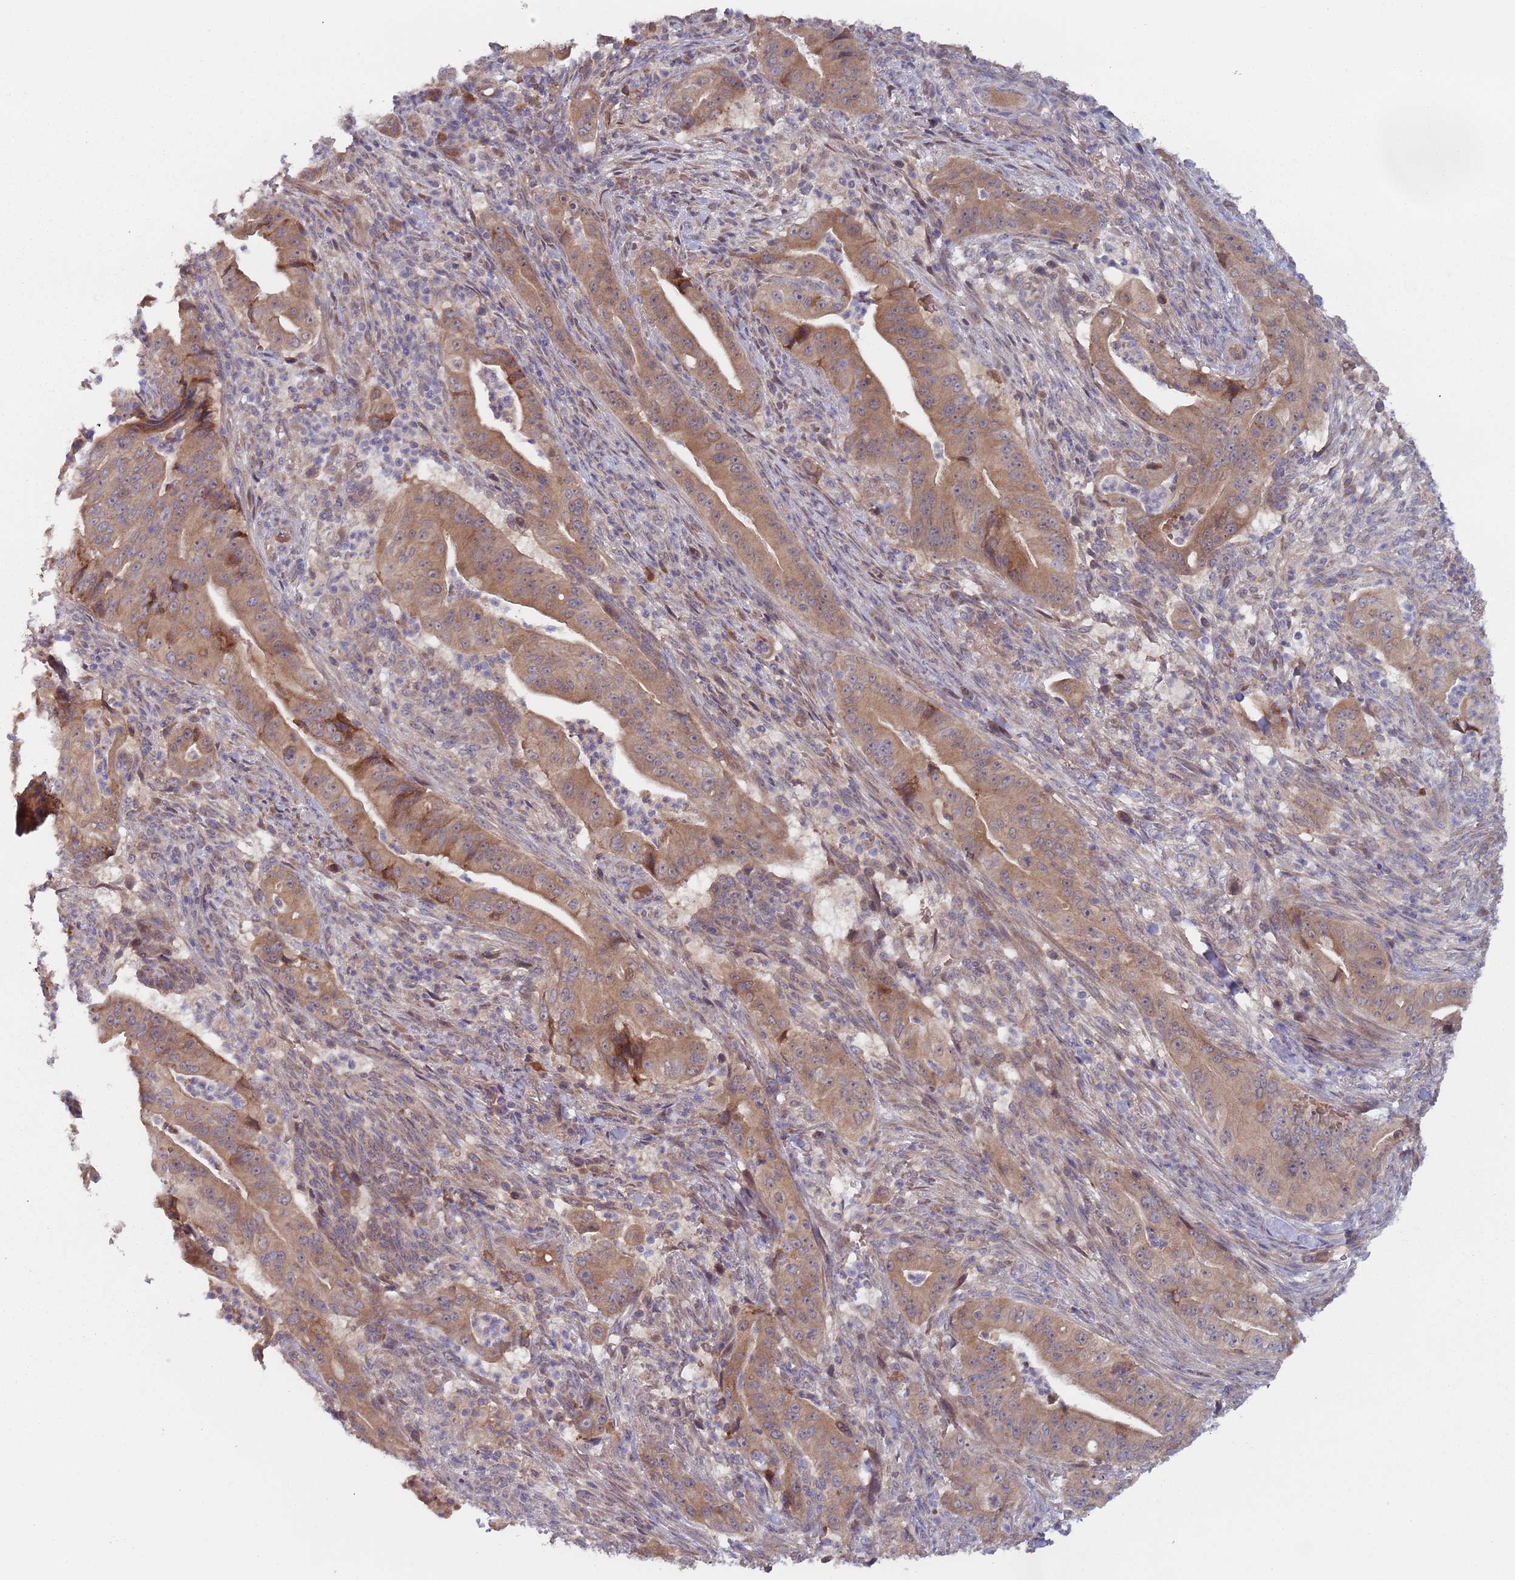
{"staining": {"intensity": "moderate", "quantity": ">75%", "location": "cytoplasmic/membranous"}, "tissue": "pancreatic cancer", "cell_type": "Tumor cells", "image_type": "cancer", "snomed": [{"axis": "morphology", "description": "Adenocarcinoma, NOS"}, {"axis": "topography", "description": "Pancreas"}], "caption": "Tumor cells display medium levels of moderate cytoplasmic/membranous positivity in about >75% of cells in human adenocarcinoma (pancreatic).", "gene": "ZNF140", "patient": {"sex": "male", "age": 71}}